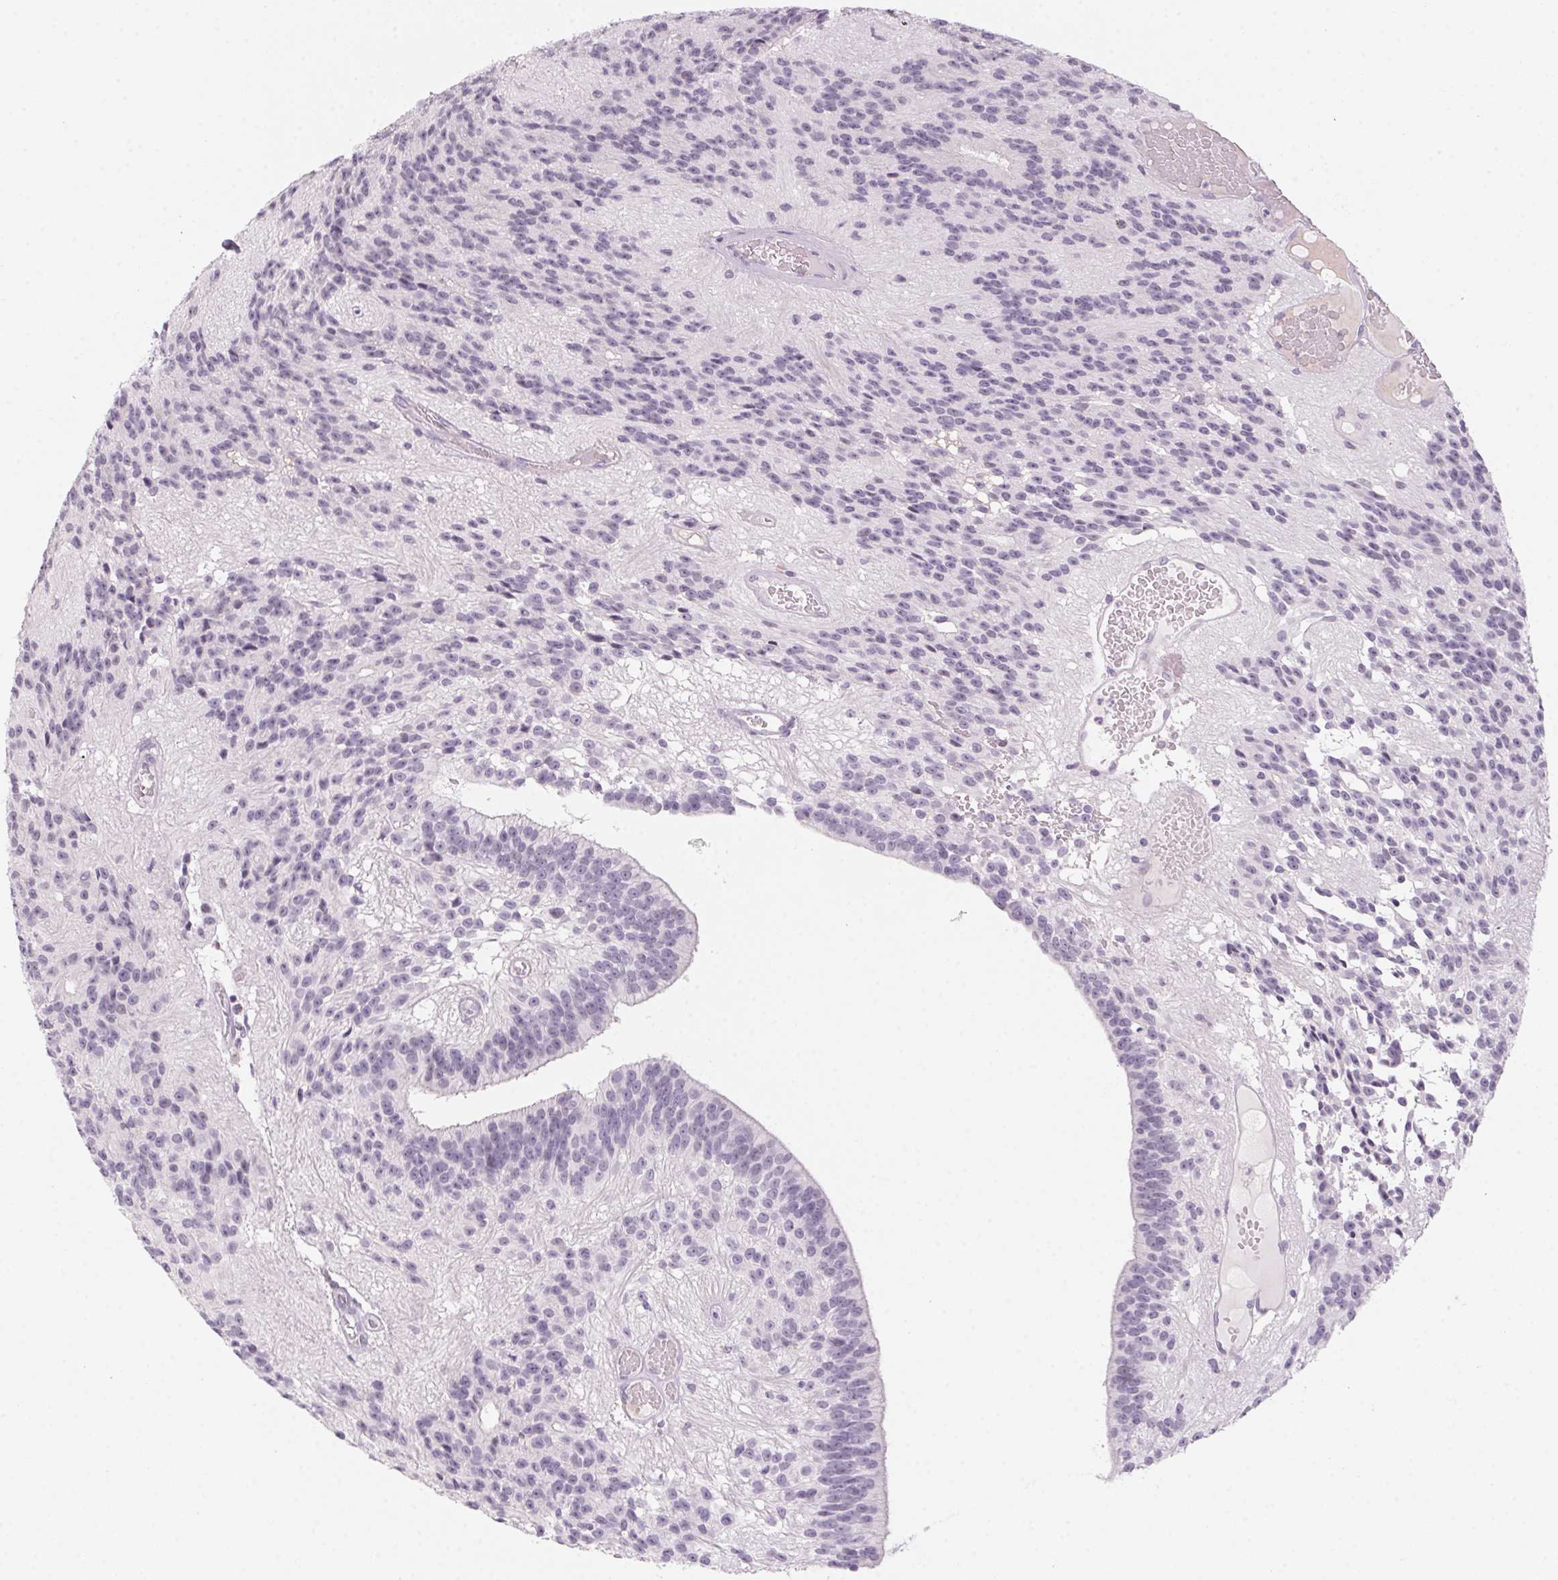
{"staining": {"intensity": "negative", "quantity": "none", "location": "none"}, "tissue": "glioma", "cell_type": "Tumor cells", "image_type": "cancer", "snomed": [{"axis": "morphology", "description": "Glioma, malignant, Low grade"}, {"axis": "topography", "description": "Brain"}], "caption": "The photomicrograph demonstrates no significant staining in tumor cells of malignant glioma (low-grade).", "gene": "PRPH", "patient": {"sex": "male", "age": 31}}